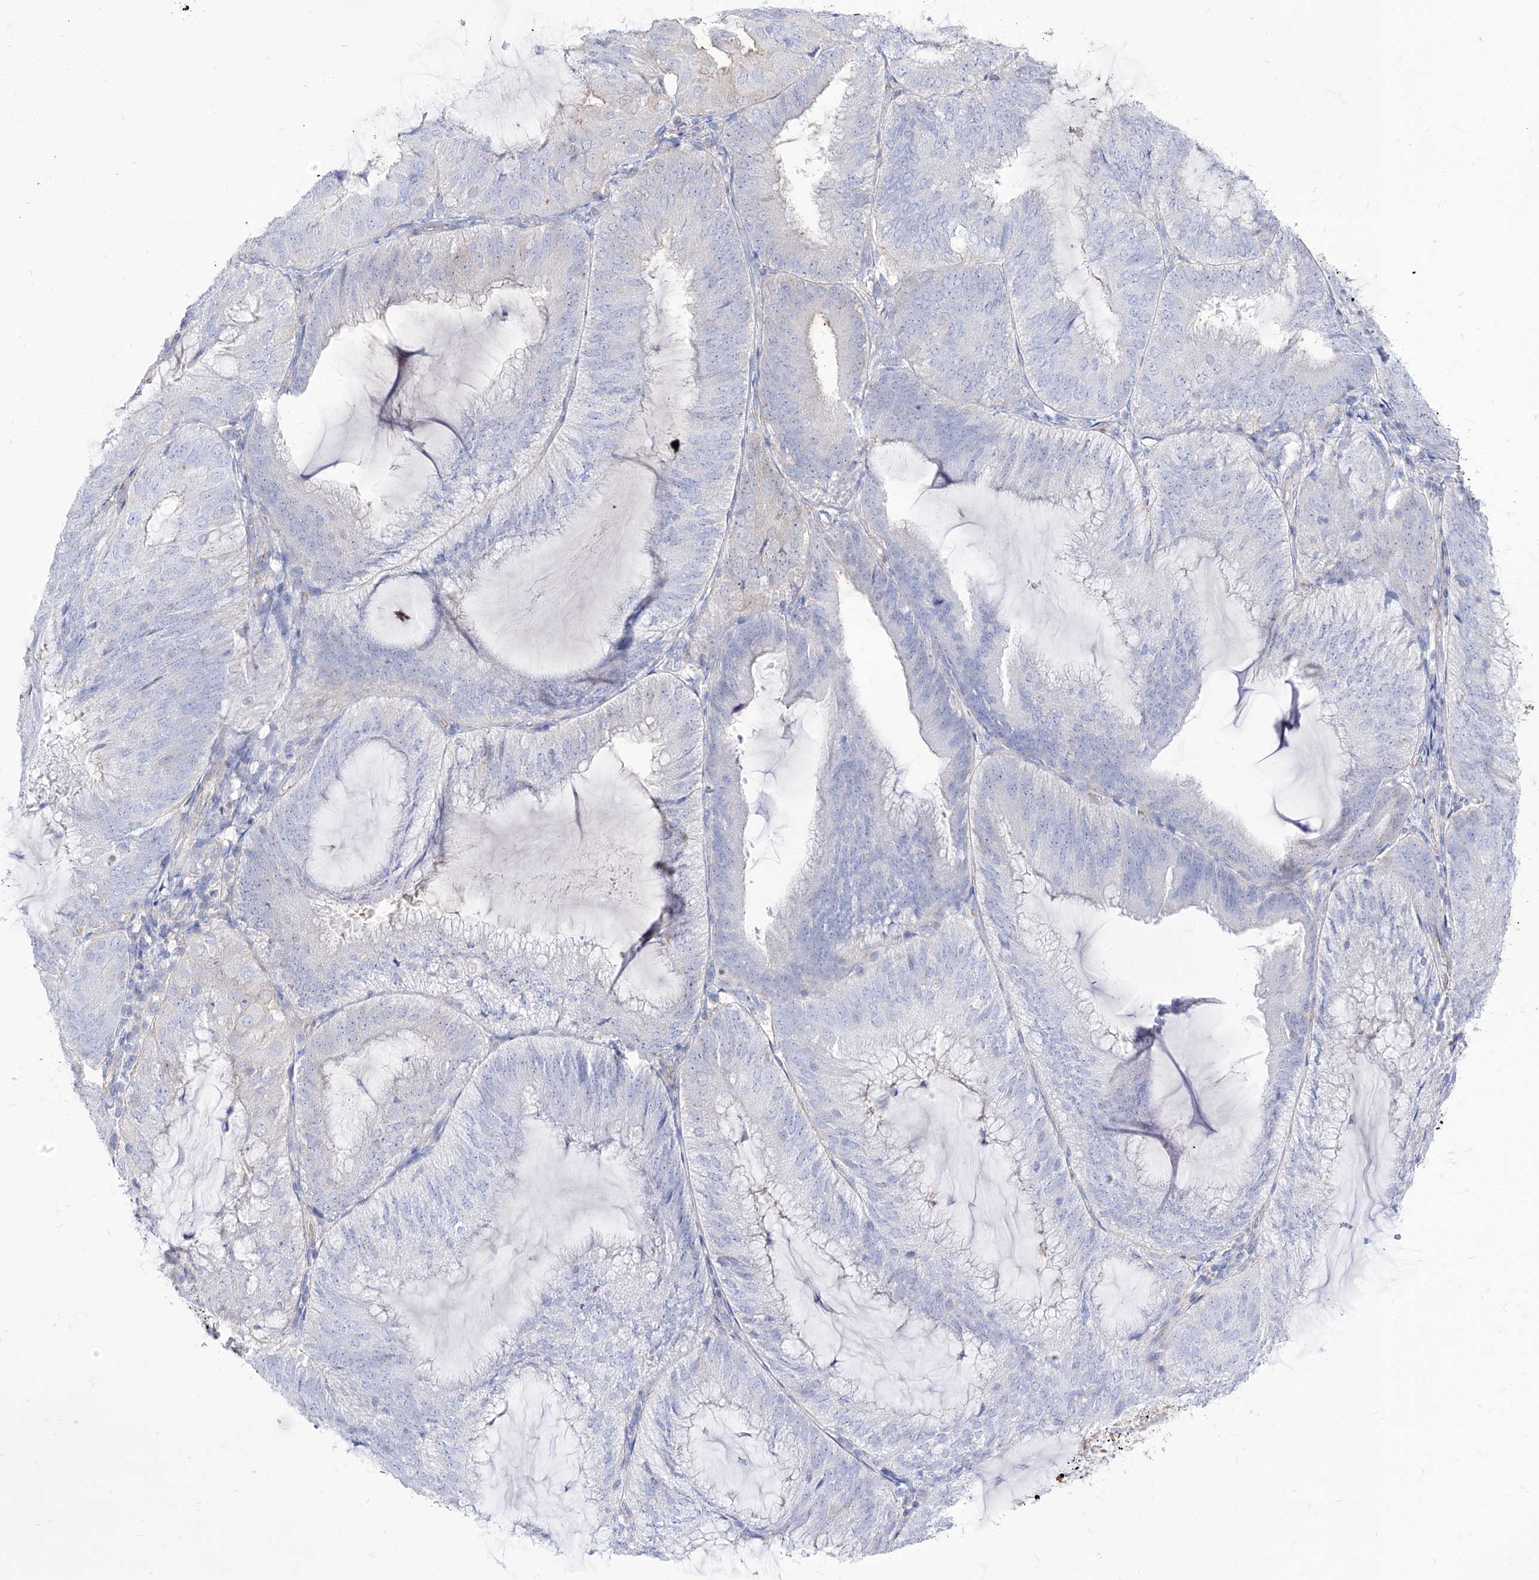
{"staining": {"intensity": "negative", "quantity": "none", "location": "none"}, "tissue": "endometrial cancer", "cell_type": "Tumor cells", "image_type": "cancer", "snomed": [{"axis": "morphology", "description": "Adenocarcinoma, NOS"}, {"axis": "topography", "description": "Endometrium"}], "caption": "Immunohistochemistry of endometrial adenocarcinoma demonstrates no expression in tumor cells. (DAB (3,3'-diaminobenzidine) immunohistochemistry with hematoxylin counter stain).", "gene": "C1orf74", "patient": {"sex": "female", "age": 81}}